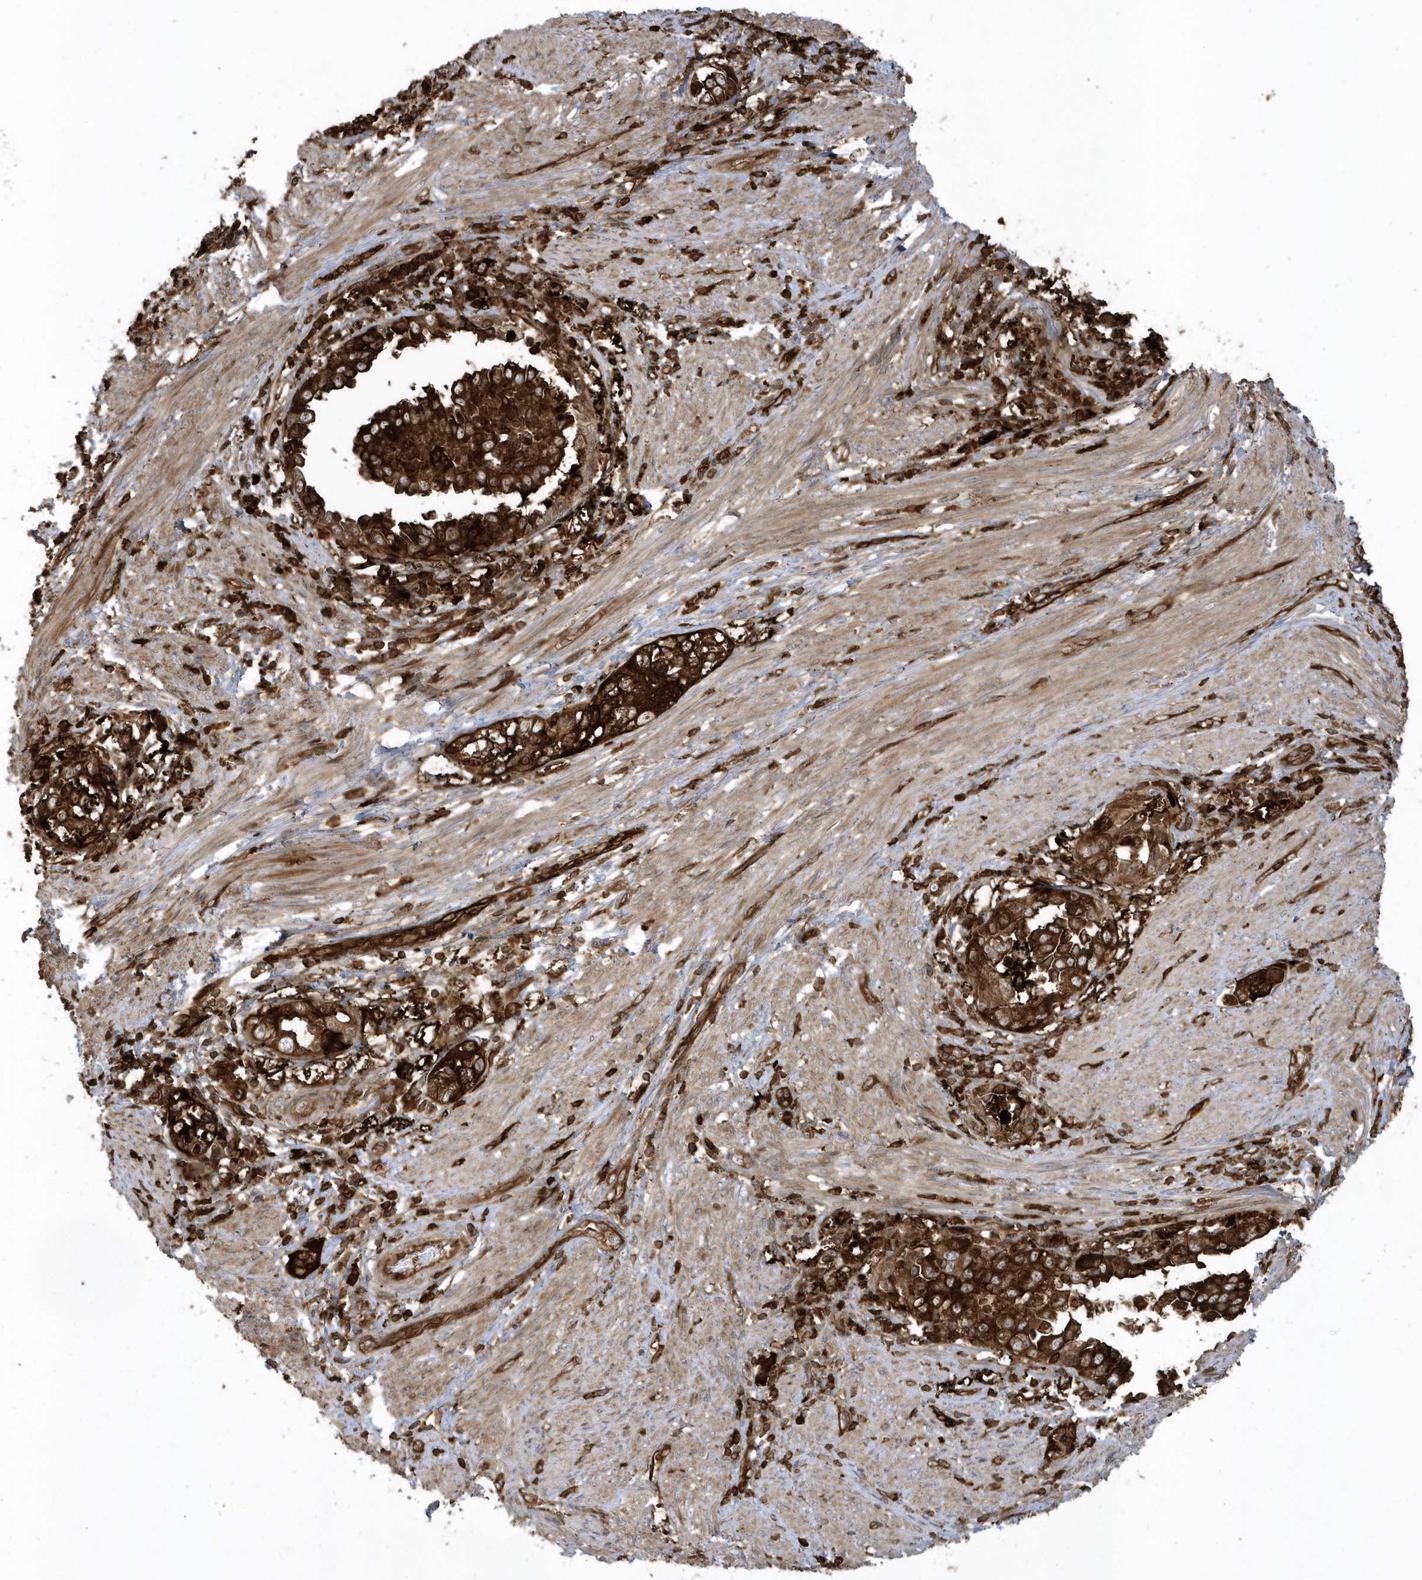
{"staining": {"intensity": "strong", "quantity": ">75%", "location": "cytoplasmic/membranous"}, "tissue": "endometrial cancer", "cell_type": "Tumor cells", "image_type": "cancer", "snomed": [{"axis": "morphology", "description": "Adenocarcinoma, NOS"}, {"axis": "topography", "description": "Endometrium"}], "caption": "Endometrial cancer (adenocarcinoma) stained with immunohistochemistry (IHC) reveals strong cytoplasmic/membranous expression in about >75% of tumor cells.", "gene": "CLCN6", "patient": {"sex": "female", "age": 85}}